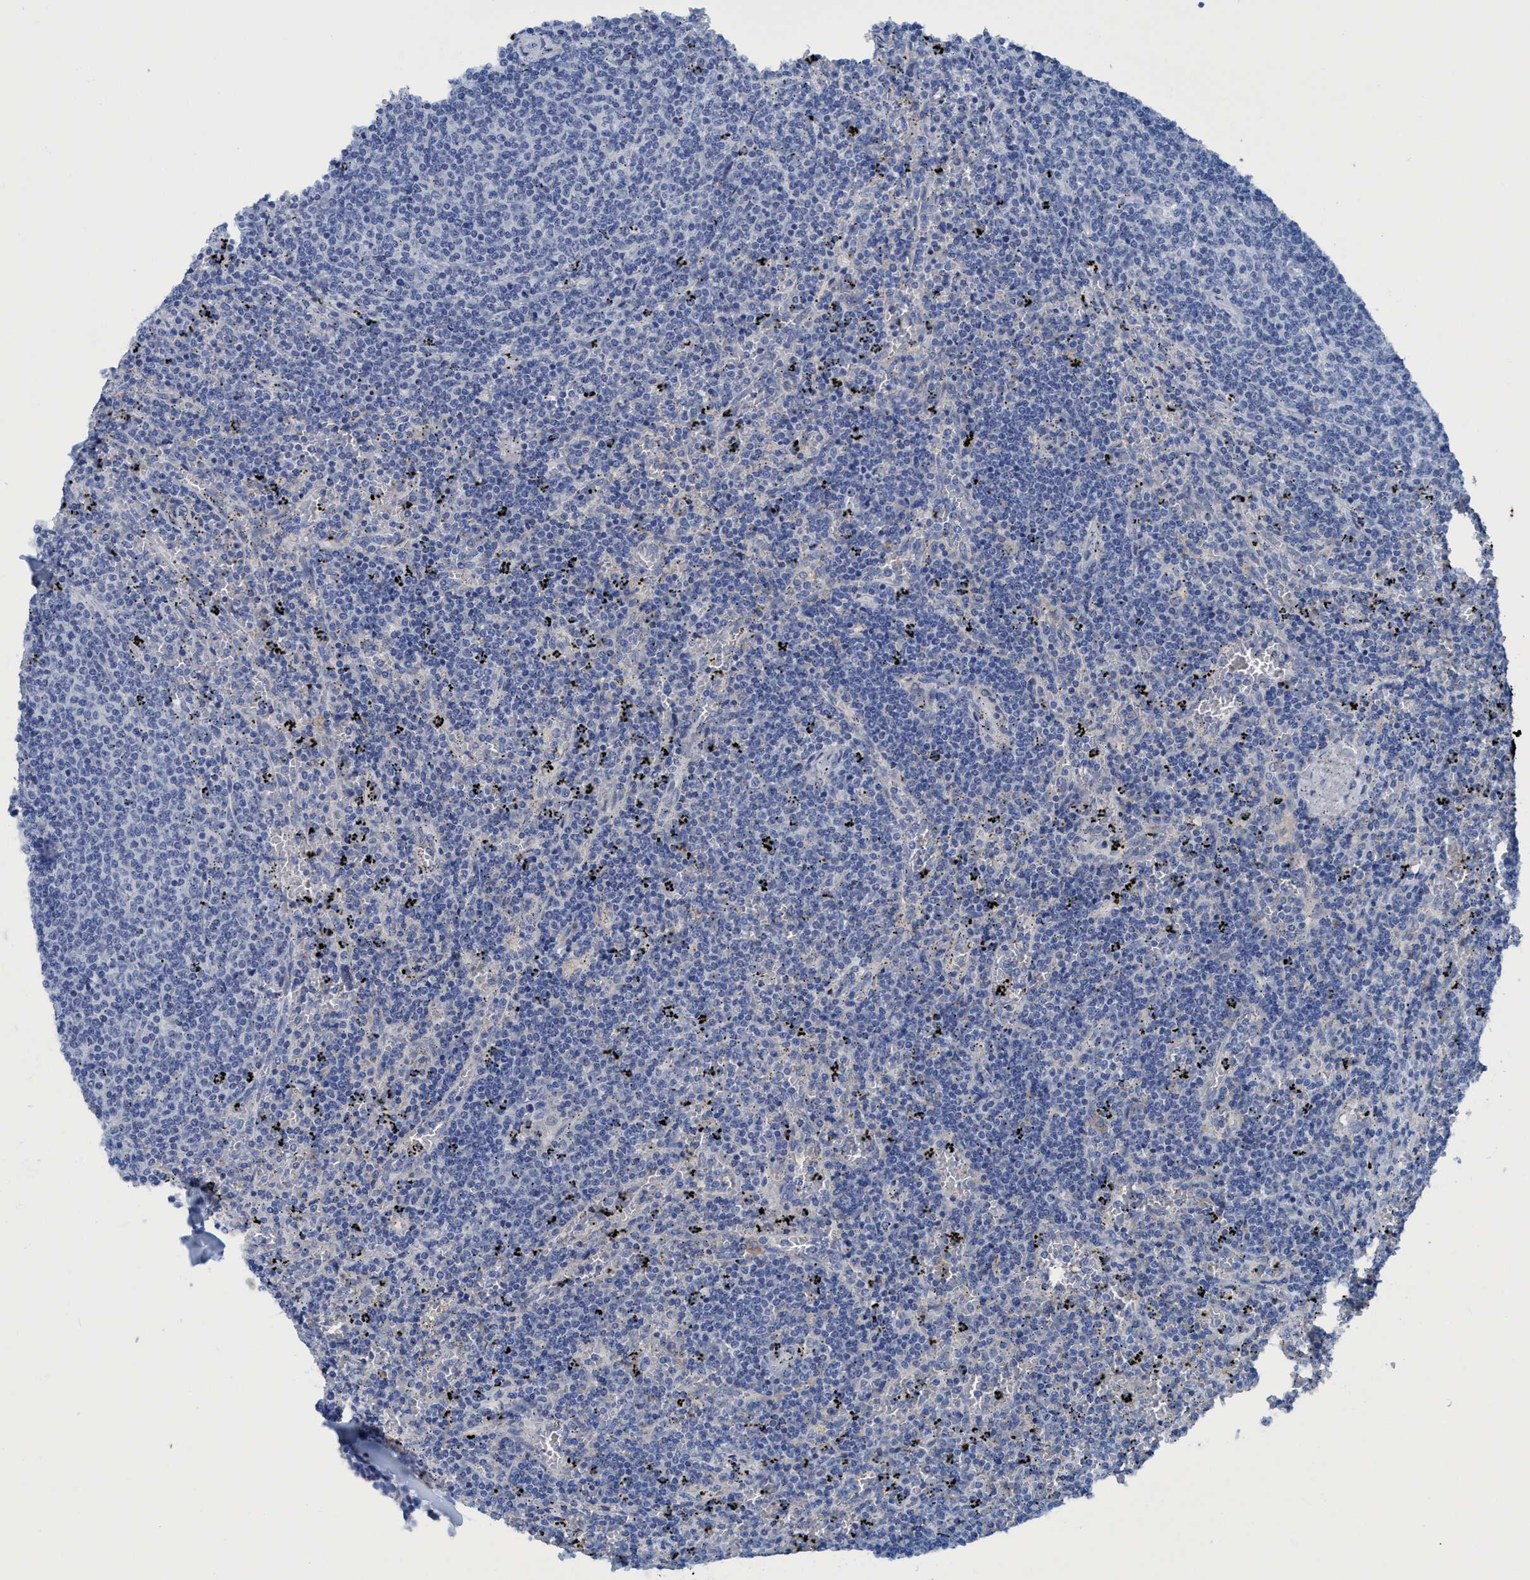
{"staining": {"intensity": "negative", "quantity": "none", "location": "none"}, "tissue": "lymphoma", "cell_type": "Tumor cells", "image_type": "cancer", "snomed": [{"axis": "morphology", "description": "Malignant lymphoma, non-Hodgkin's type, Low grade"}, {"axis": "topography", "description": "Spleen"}], "caption": "Lymphoma was stained to show a protein in brown. There is no significant staining in tumor cells.", "gene": "DNAI1", "patient": {"sex": "female", "age": 50}}